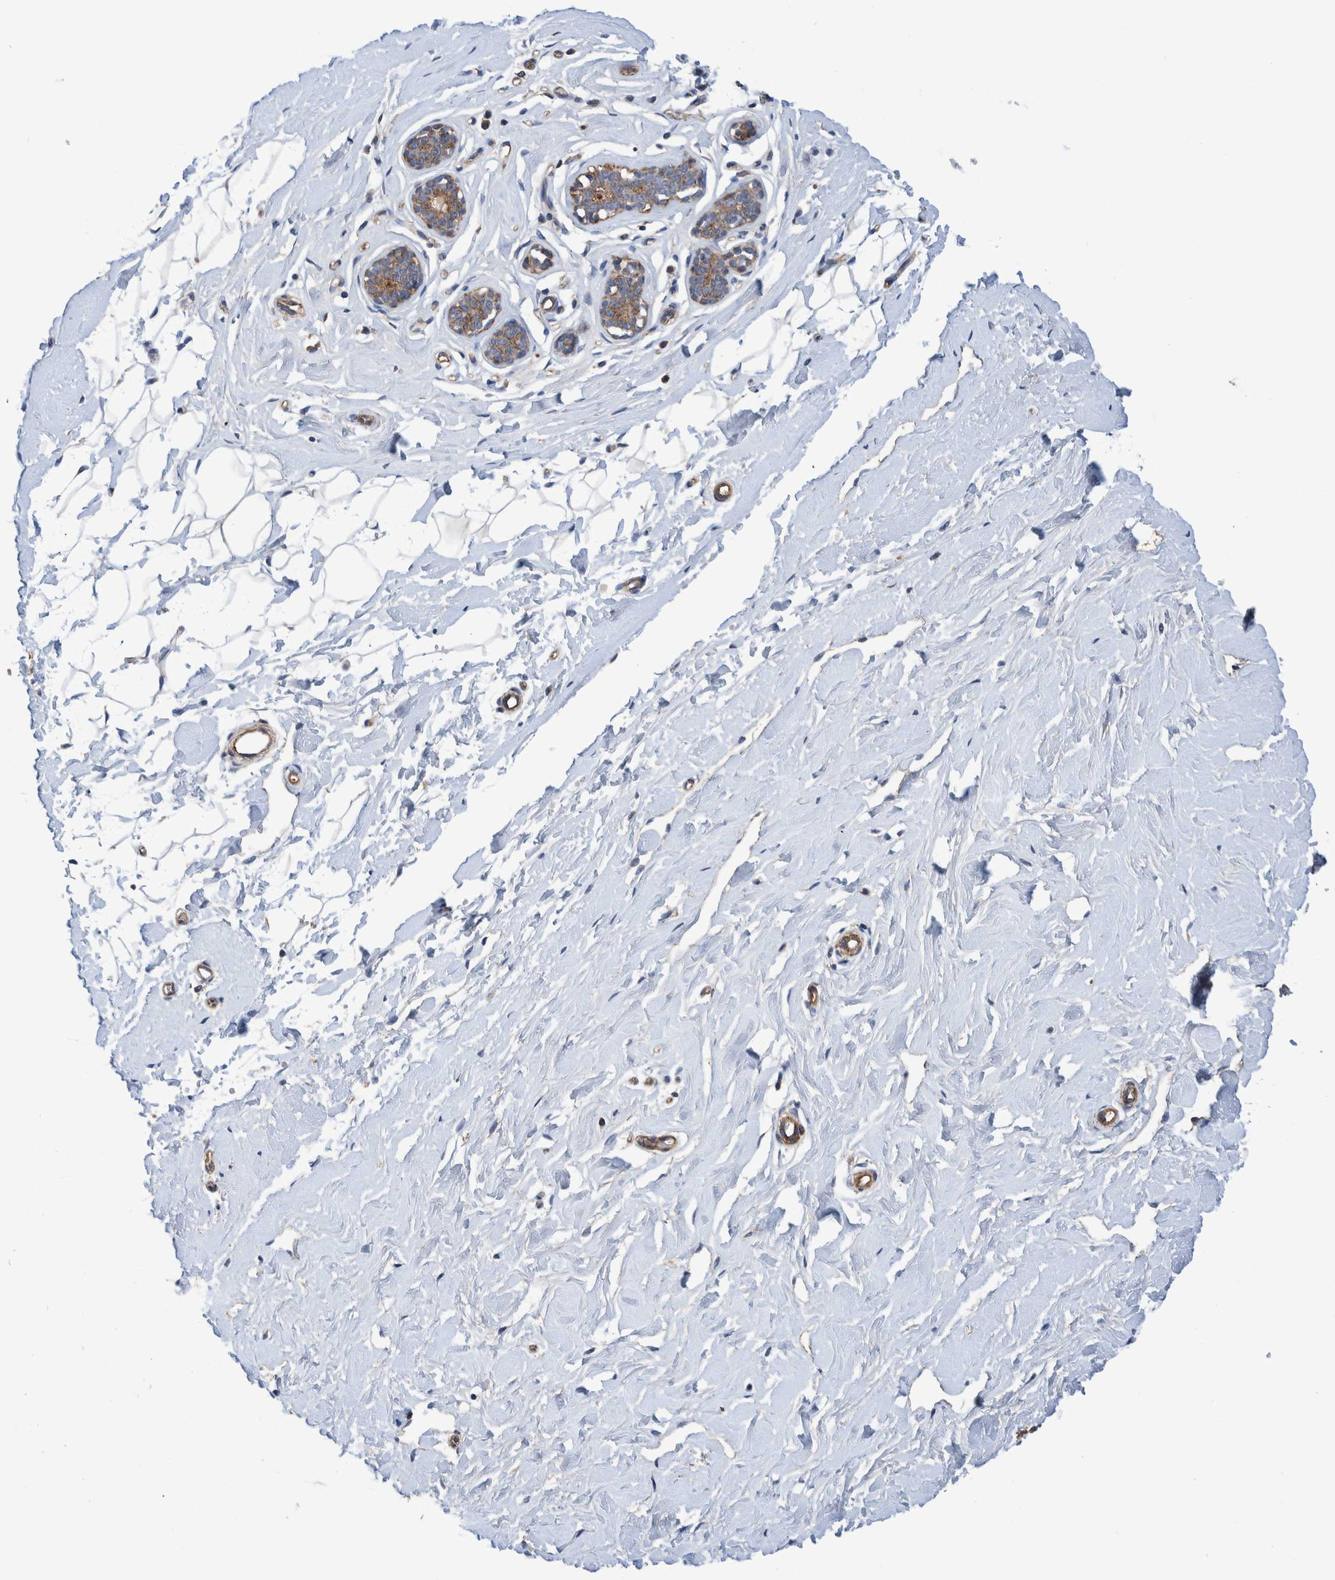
{"staining": {"intensity": "weak", "quantity": "25%-75%", "location": "cytoplasmic/membranous"}, "tissue": "breast", "cell_type": "Adipocytes", "image_type": "normal", "snomed": [{"axis": "morphology", "description": "Normal tissue, NOS"}, {"axis": "topography", "description": "Breast"}], "caption": "This micrograph shows immunohistochemistry (IHC) staining of unremarkable human breast, with low weak cytoplasmic/membranous expression in about 25%-75% of adipocytes.", "gene": "ENSG00000262660", "patient": {"sex": "female", "age": 23}}